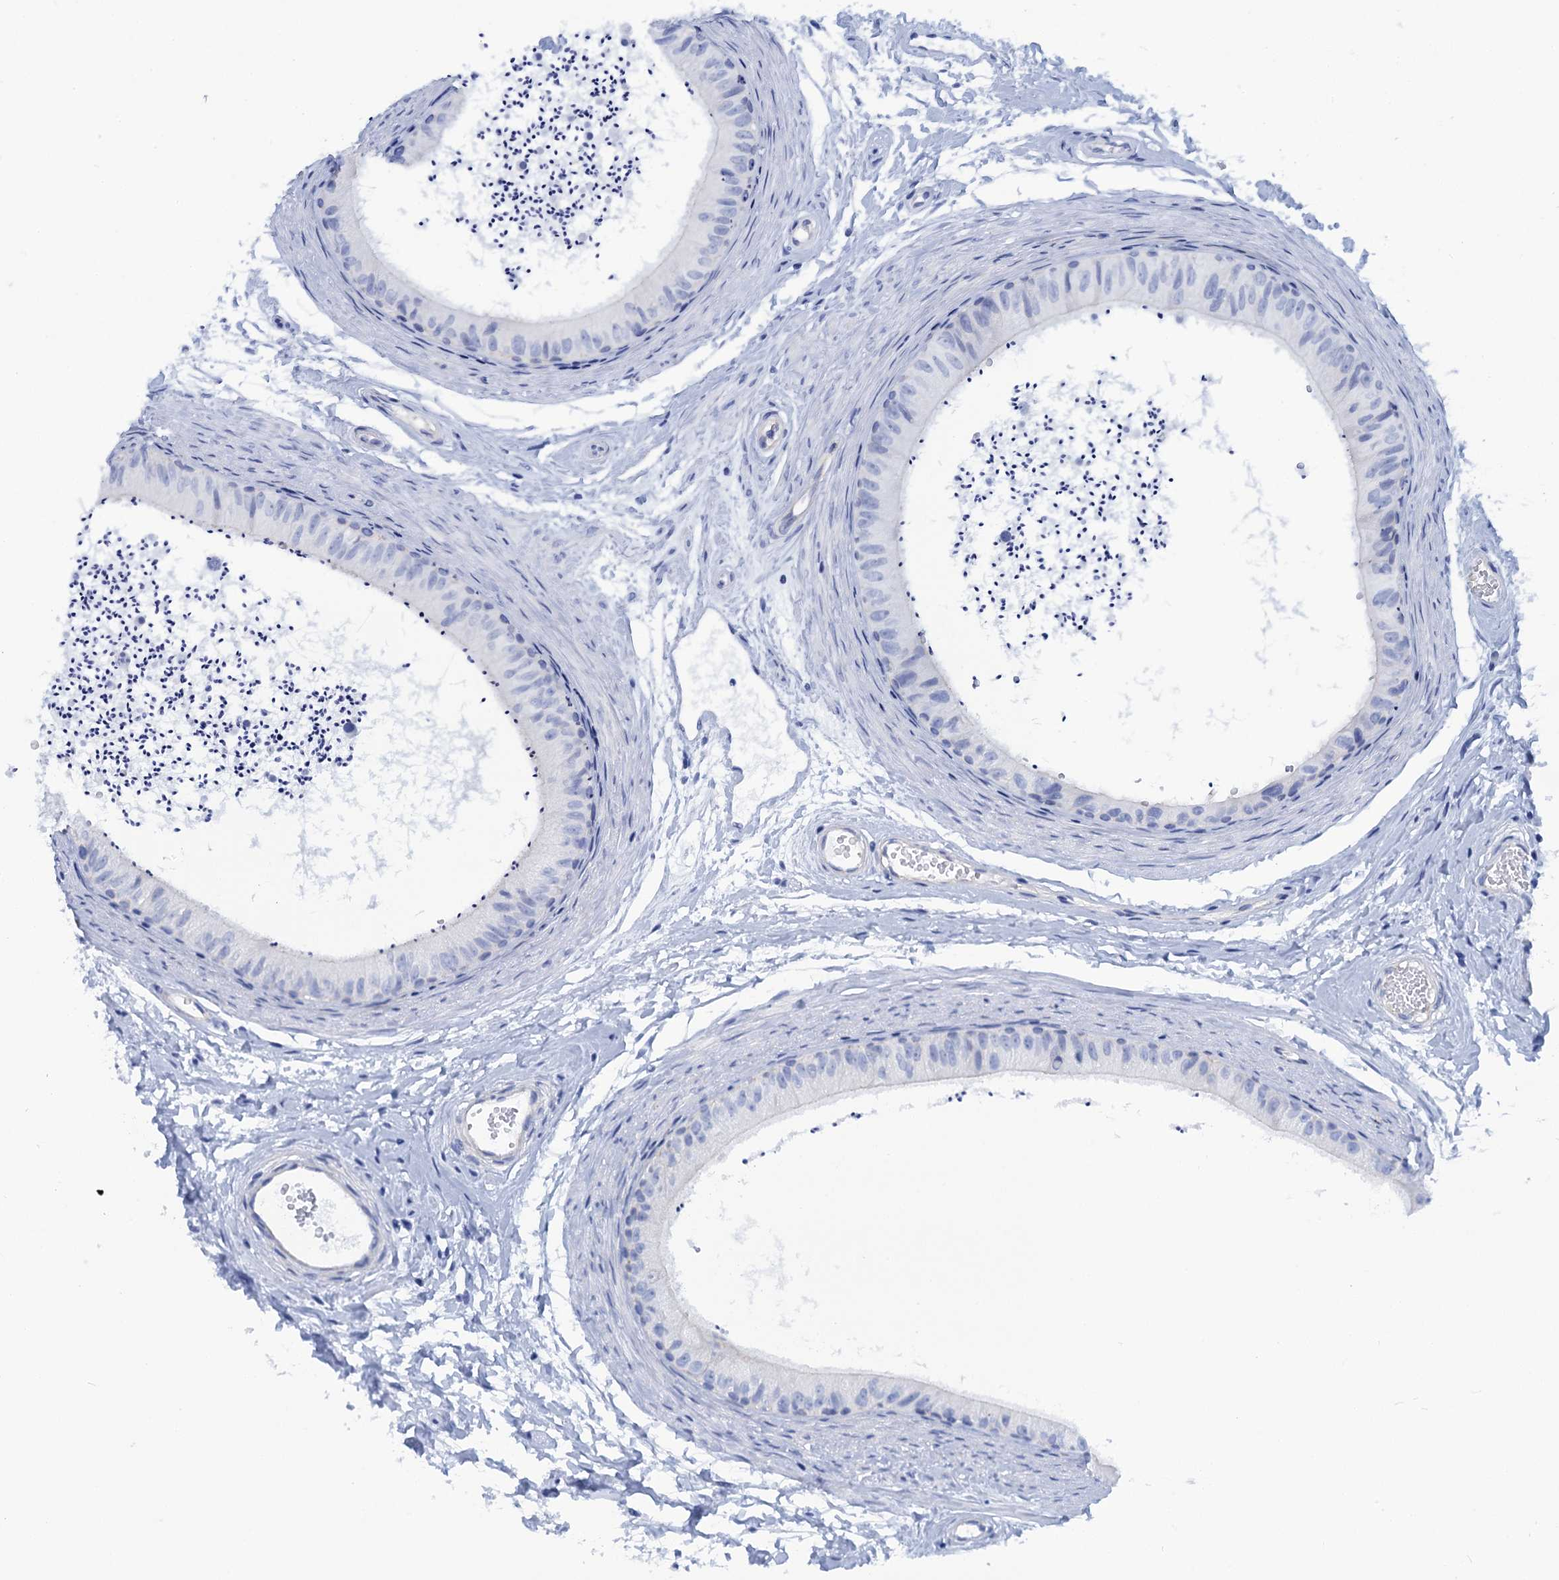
{"staining": {"intensity": "negative", "quantity": "none", "location": "none"}, "tissue": "epididymis", "cell_type": "Glandular cells", "image_type": "normal", "snomed": [{"axis": "morphology", "description": "Normal tissue, NOS"}, {"axis": "topography", "description": "Epididymis"}], "caption": "Immunohistochemistry photomicrograph of benign epididymis: human epididymis stained with DAB demonstrates no significant protein staining in glandular cells. (DAB (3,3'-diaminobenzidine) immunohistochemistry visualized using brightfield microscopy, high magnification).", "gene": "CALML5", "patient": {"sex": "male", "age": 56}}